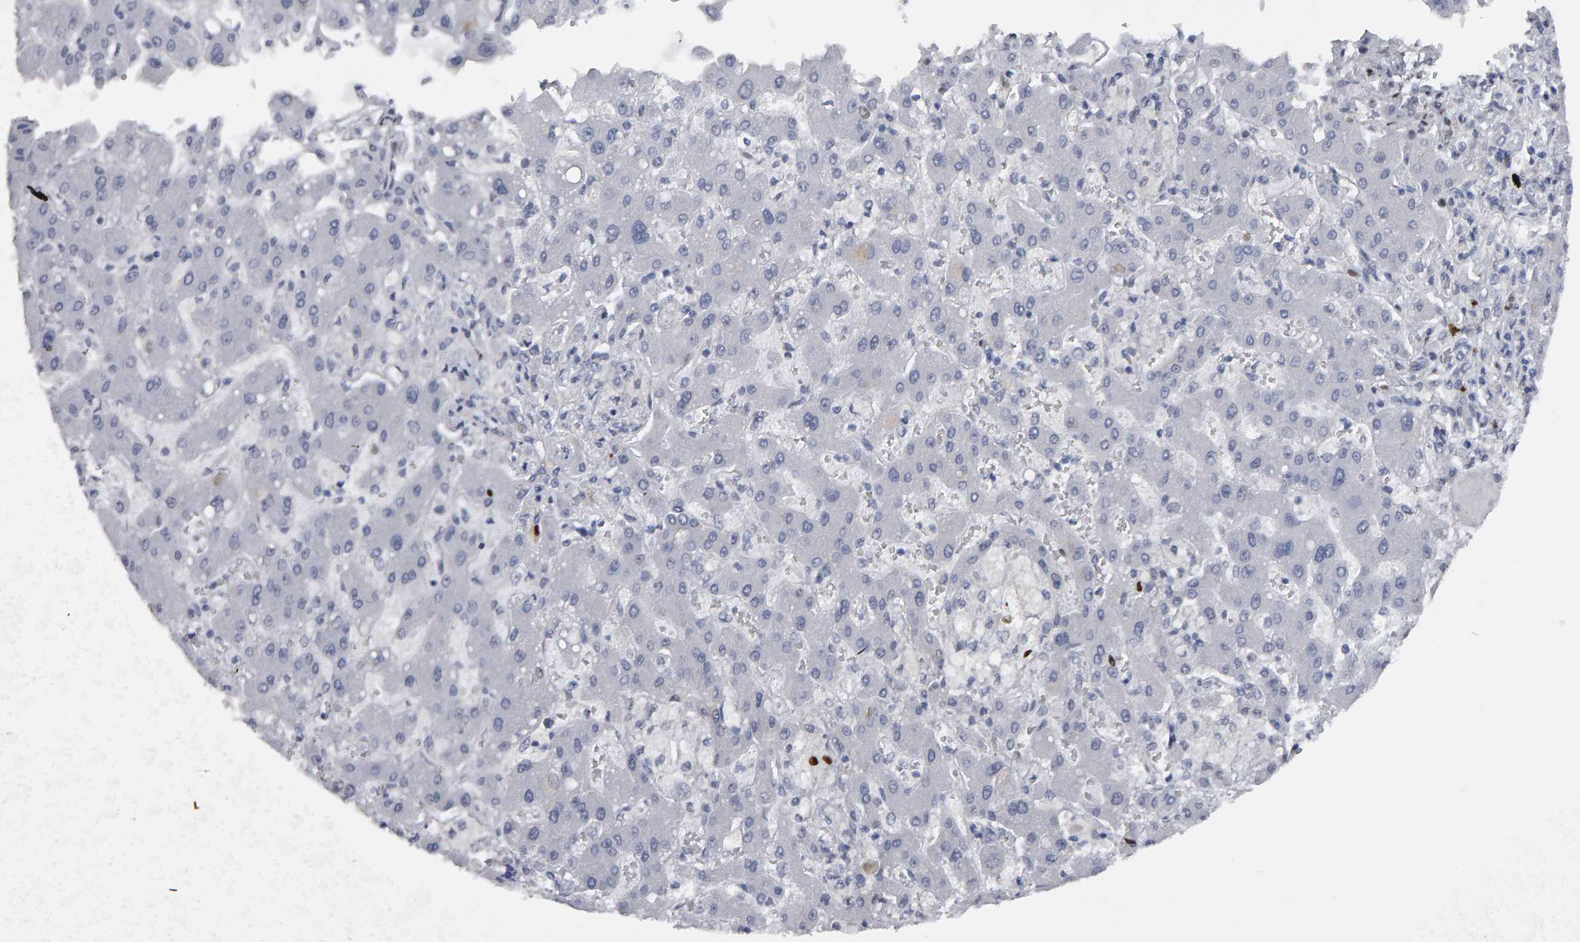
{"staining": {"intensity": "negative", "quantity": "none", "location": "none"}, "tissue": "liver cancer", "cell_type": "Tumor cells", "image_type": "cancer", "snomed": [{"axis": "morphology", "description": "Cholangiocarcinoma"}, {"axis": "topography", "description": "Liver"}], "caption": "Immunohistochemical staining of cholangiocarcinoma (liver) reveals no significant expression in tumor cells. (DAB (3,3'-diaminobenzidine) IHC with hematoxylin counter stain).", "gene": "IPO8", "patient": {"sex": "male", "age": 50}}